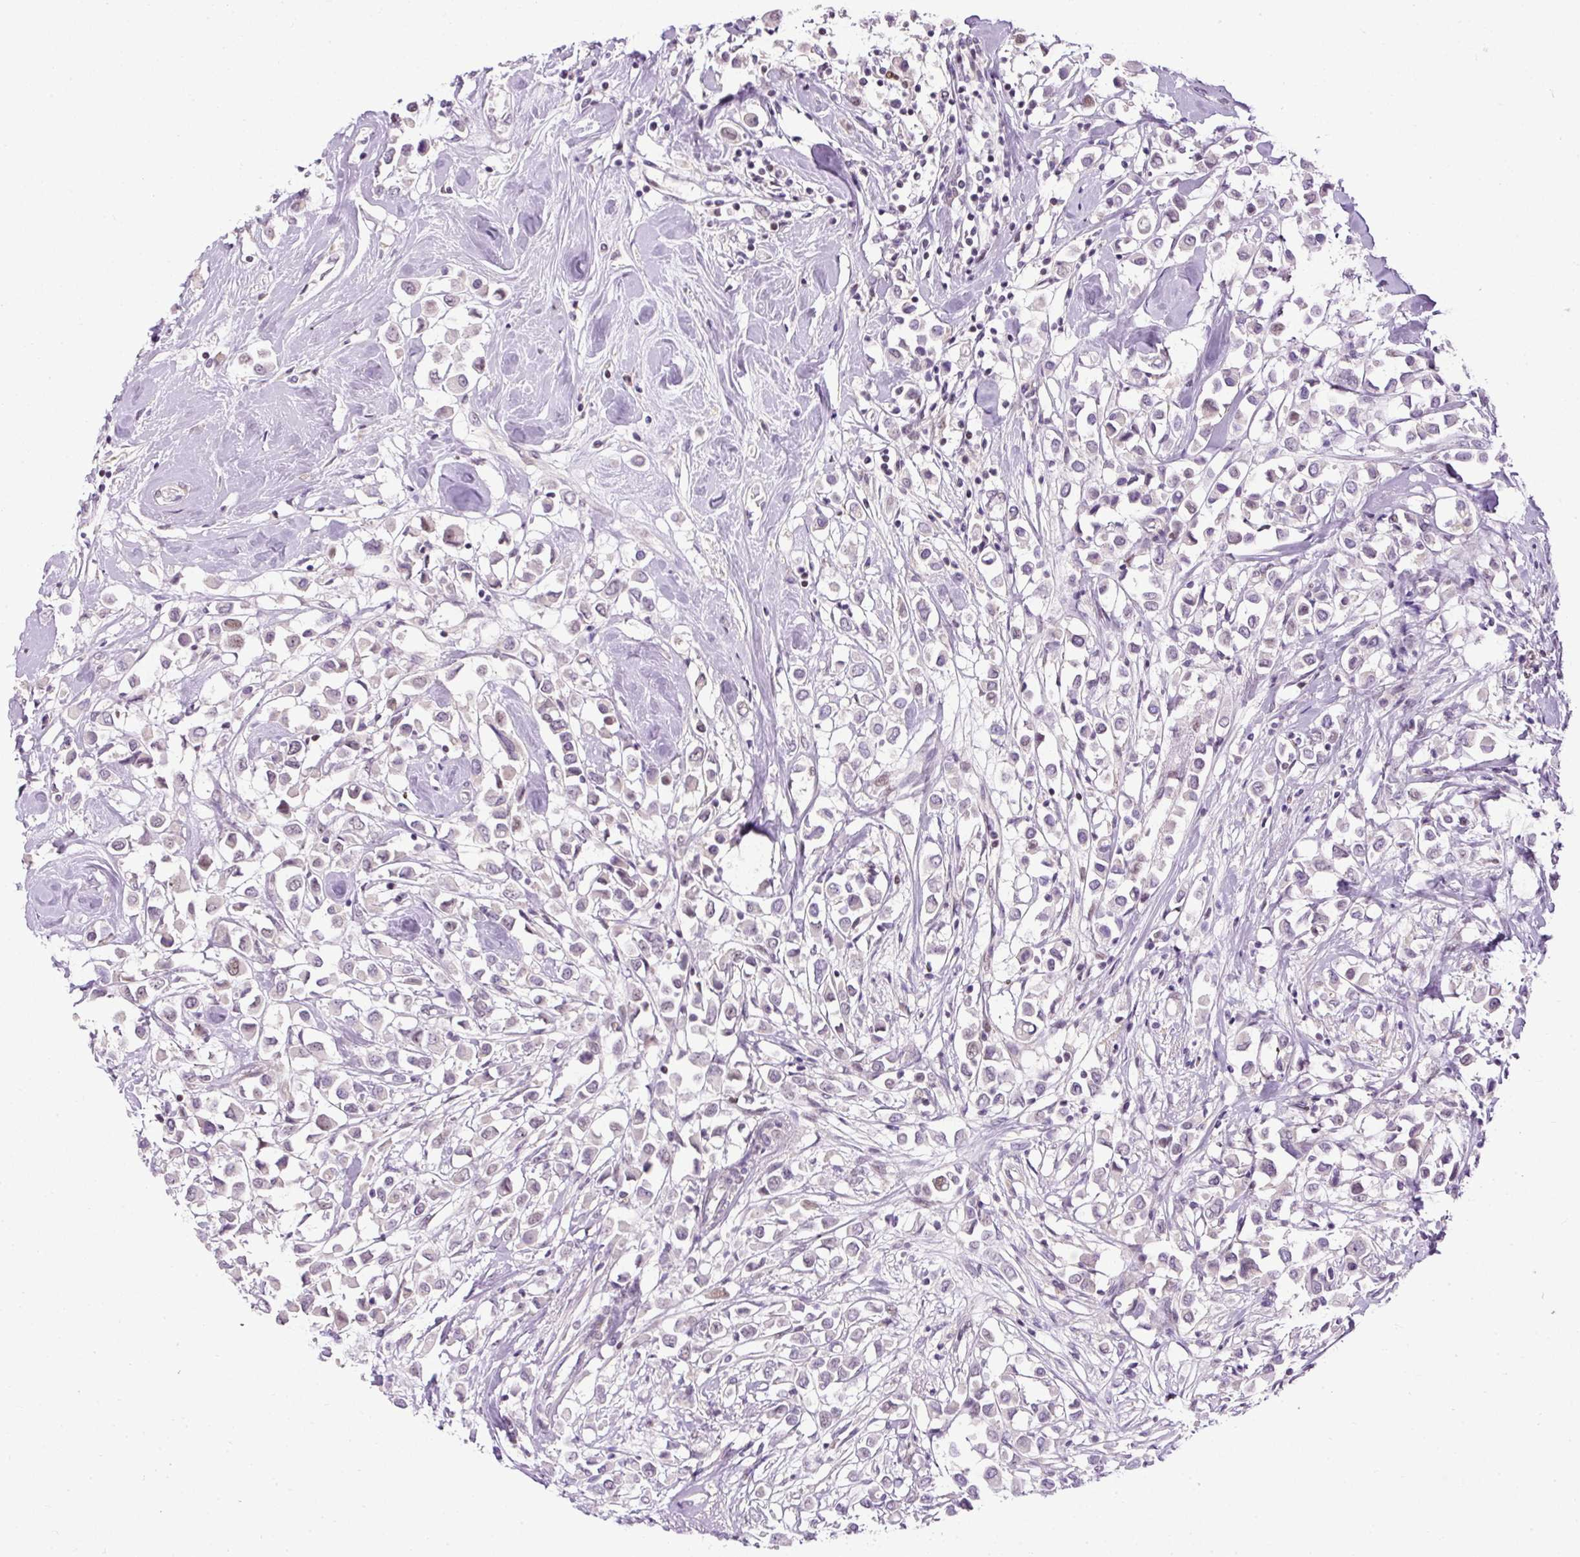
{"staining": {"intensity": "moderate", "quantity": "<25%", "location": "nuclear"}, "tissue": "breast cancer", "cell_type": "Tumor cells", "image_type": "cancer", "snomed": [{"axis": "morphology", "description": "Duct carcinoma"}, {"axis": "topography", "description": "Breast"}], "caption": "Tumor cells exhibit low levels of moderate nuclear staining in approximately <25% of cells in breast cancer (intraductal carcinoma). (Stains: DAB (3,3'-diaminobenzidine) in brown, nuclei in blue, Microscopy: brightfield microscopy at high magnification).", "gene": "ARHGEF18", "patient": {"sex": "female", "age": 61}}